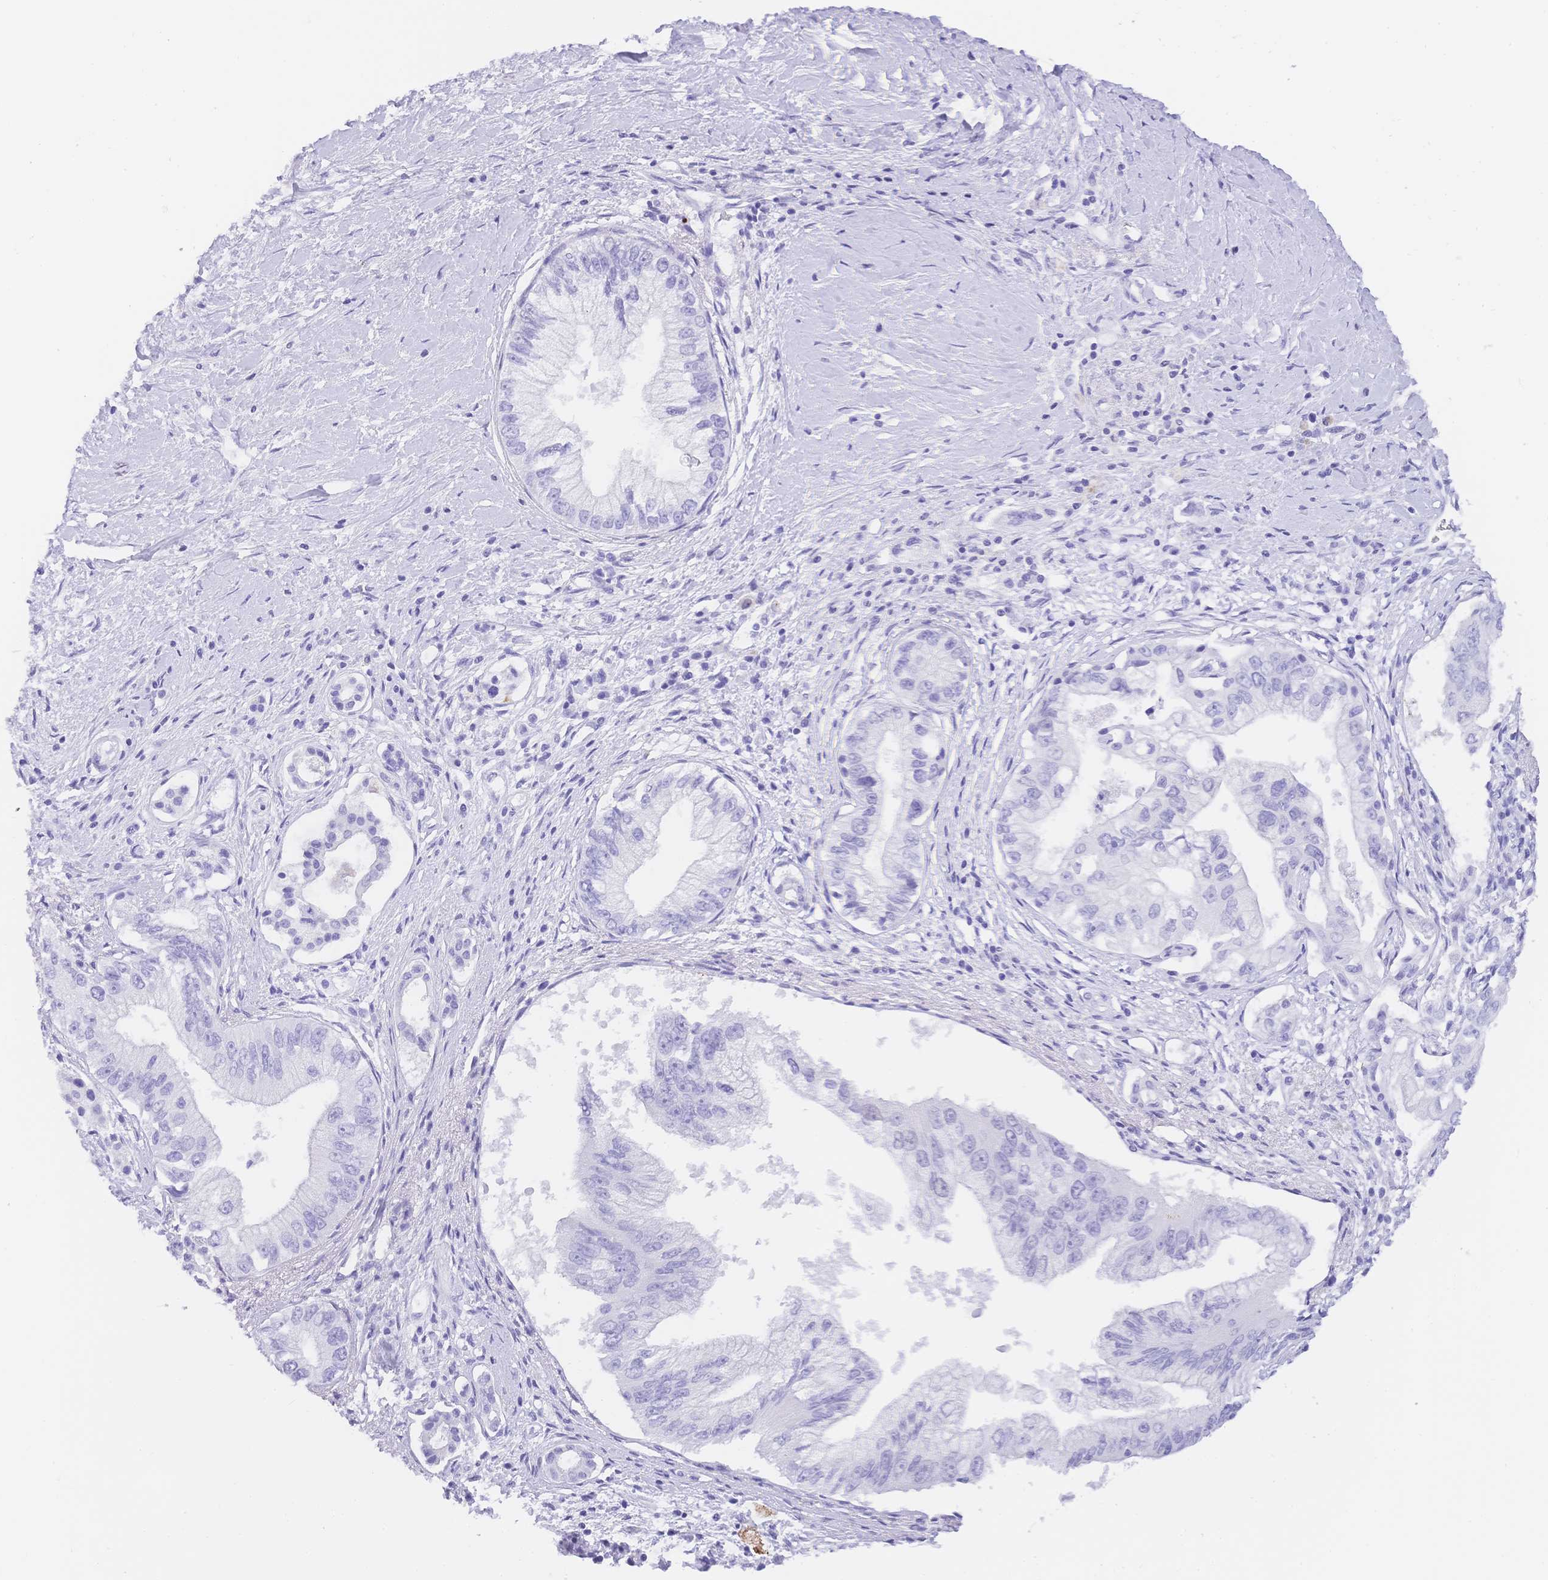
{"staining": {"intensity": "negative", "quantity": "none", "location": "none"}, "tissue": "pancreatic cancer", "cell_type": "Tumor cells", "image_type": "cancer", "snomed": [{"axis": "morphology", "description": "Adenocarcinoma, NOS"}, {"axis": "topography", "description": "Pancreas"}], "caption": "Immunohistochemistry micrograph of neoplastic tissue: pancreatic cancer stained with DAB displays no significant protein positivity in tumor cells.", "gene": "MUC21", "patient": {"sex": "male", "age": 70}}